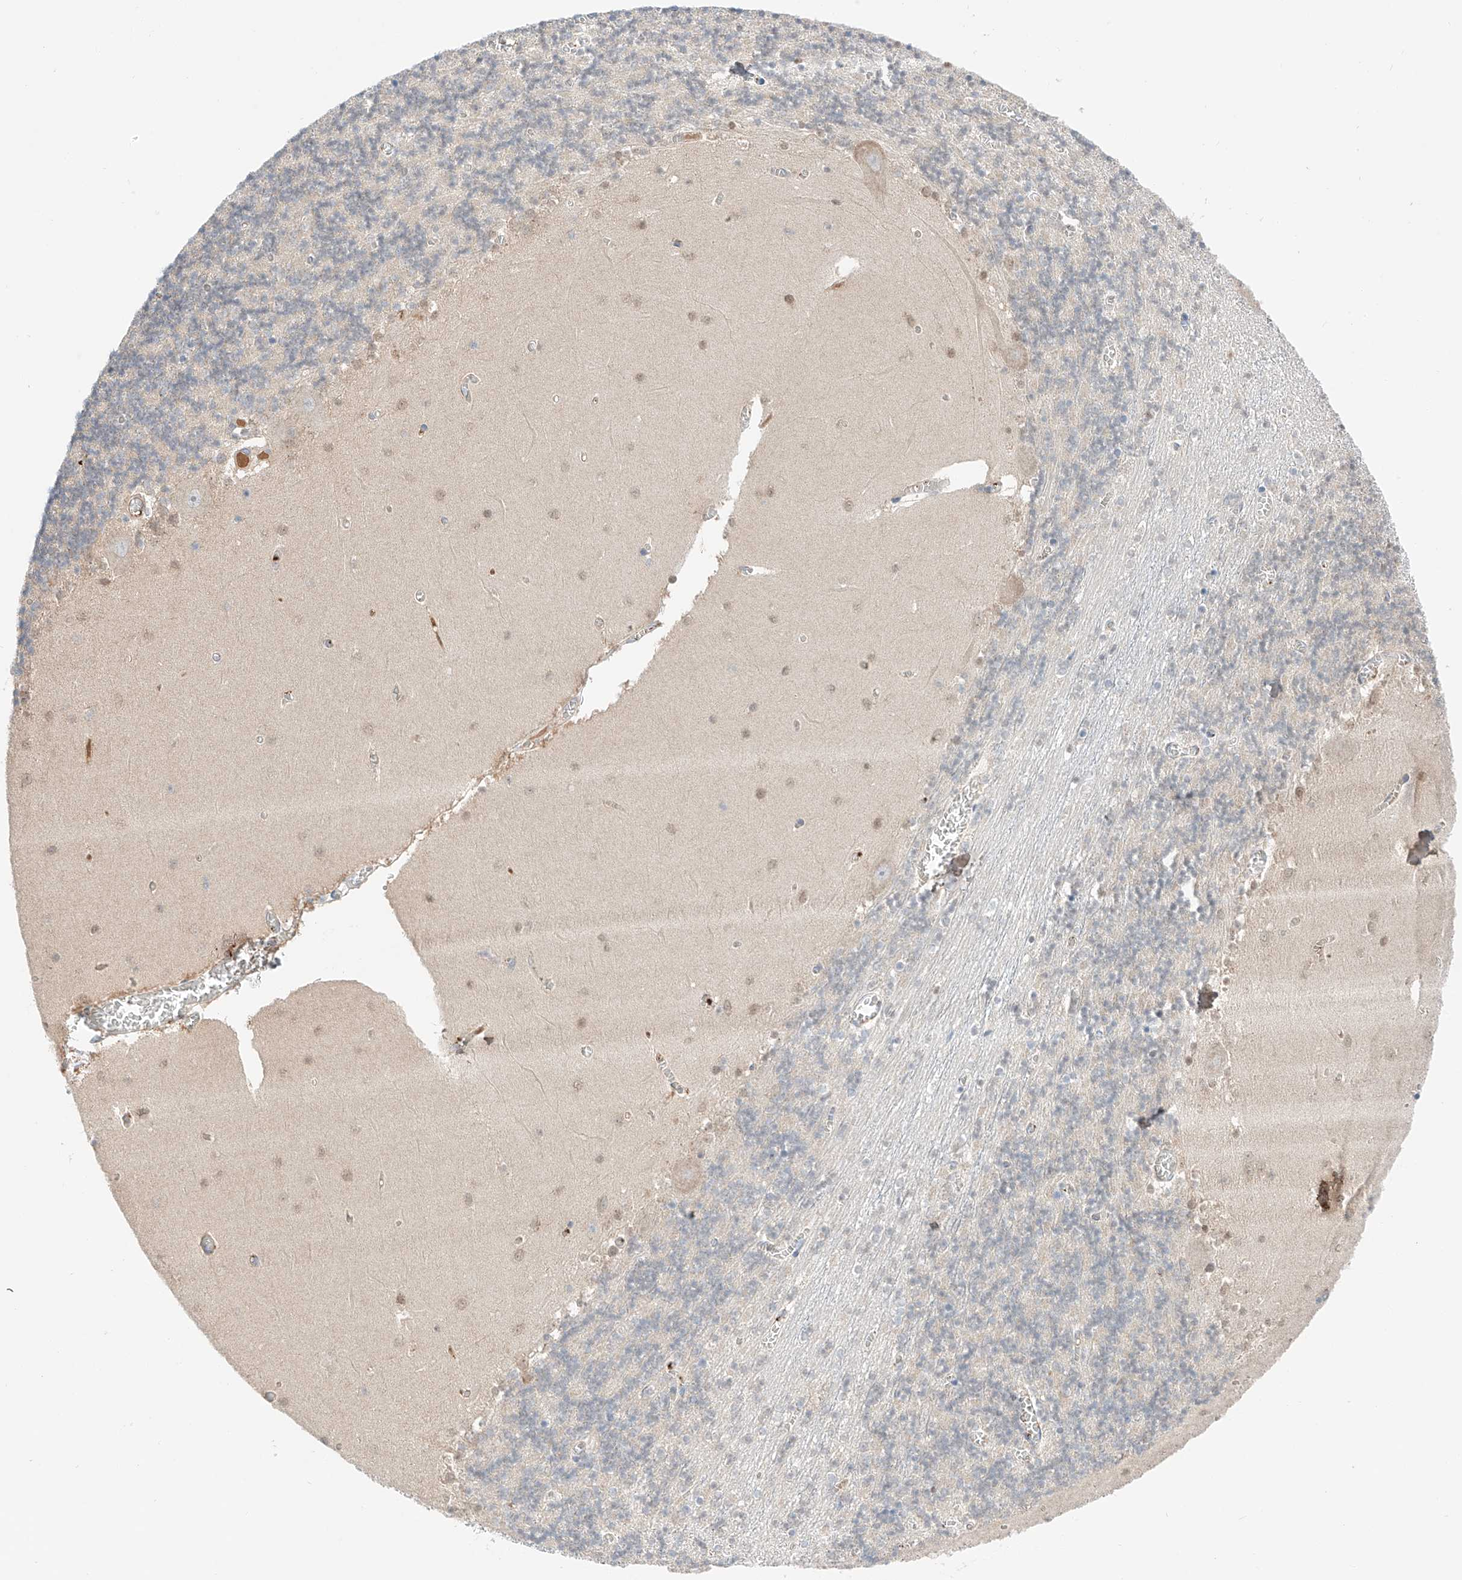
{"staining": {"intensity": "negative", "quantity": "none", "location": "none"}, "tissue": "cerebellum", "cell_type": "Cells in granular layer", "image_type": "normal", "snomed": [{"axis": "morphology", "description": "Normal tissue, NOS"}, {"axis": "topography", "description": "Cerebellum"}], "caption": "IHC of normal cerebellum exhibits no positivity in cells in granular layer. (DAB (3,3'-diaminobenzidine) IHC visualized using brightfield microscopy, high magnification).", "gene": "PGGT1B", "patient": {"sex": "female", "age": 28}}